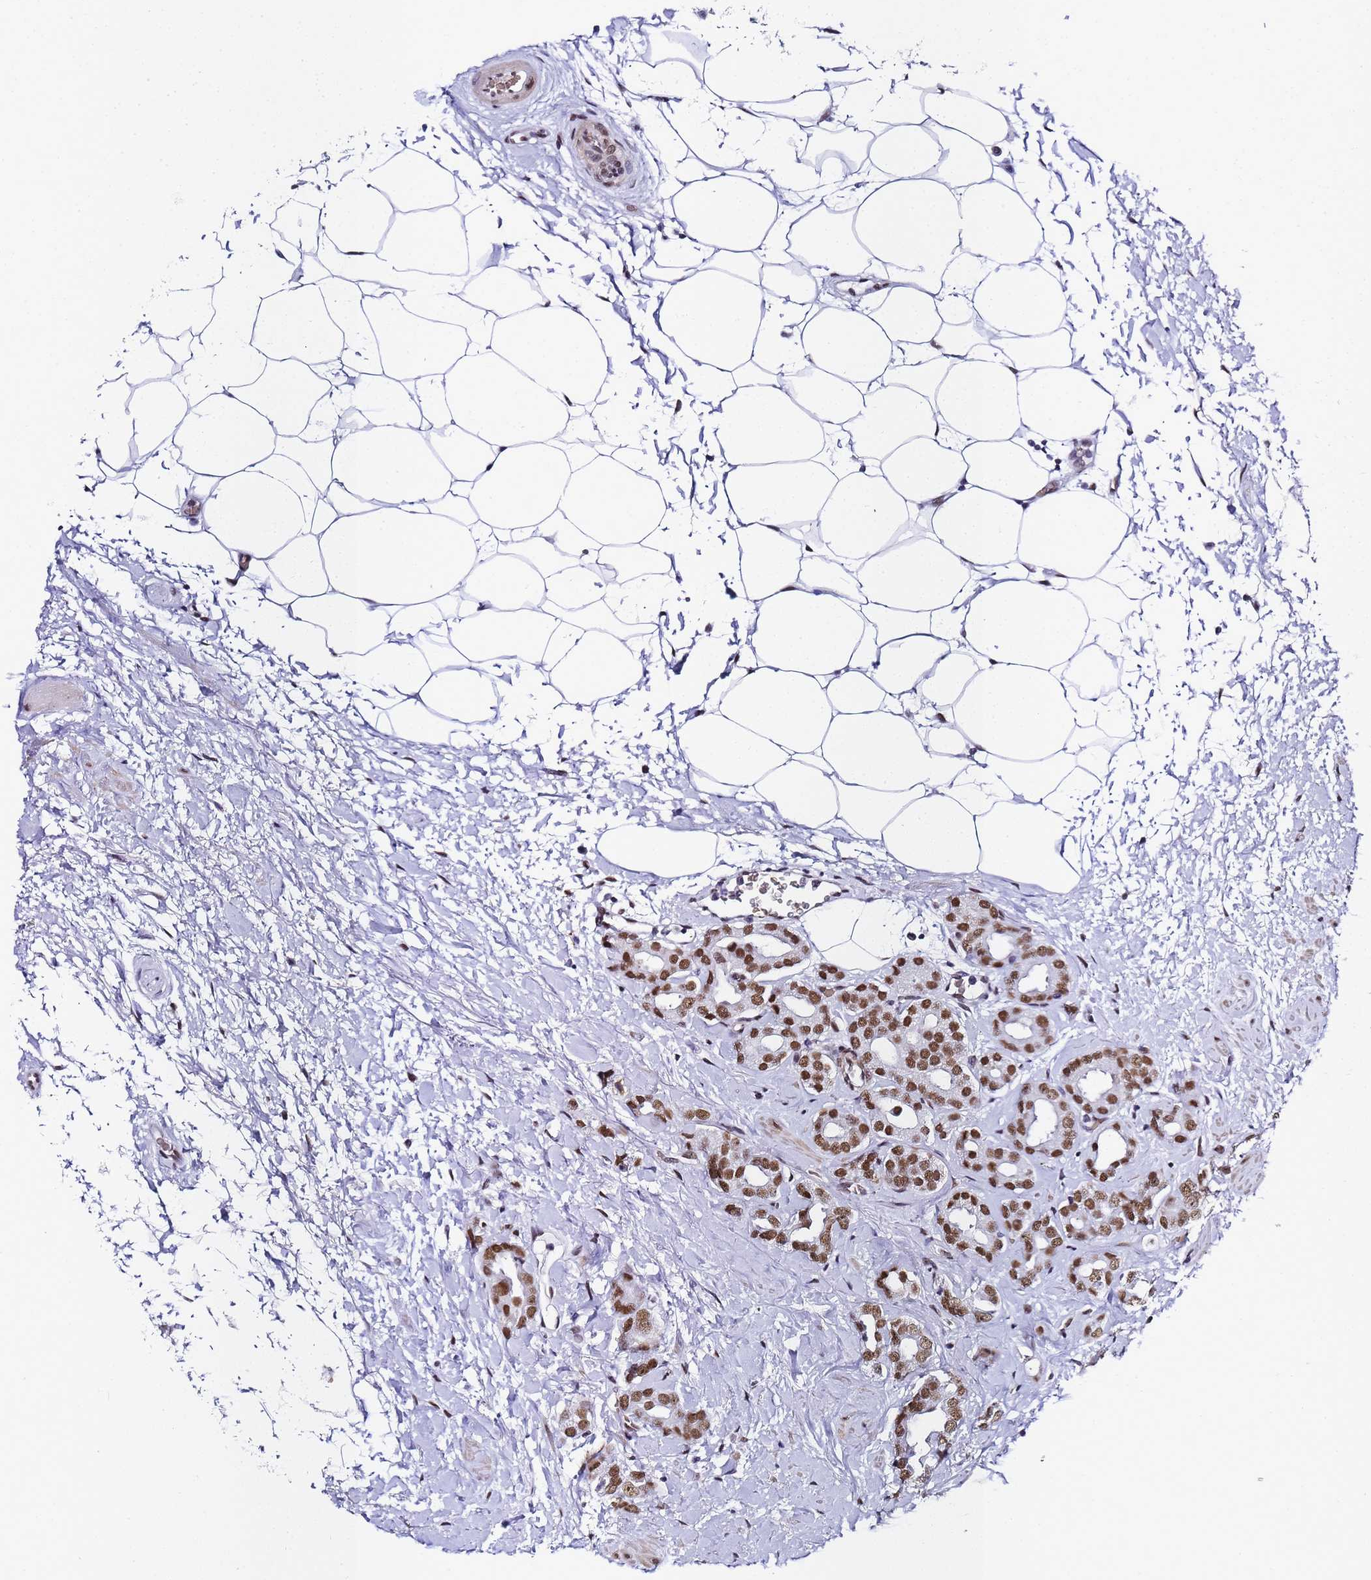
{"staining": {"intensity": "moderate", "quantity": ">75%", "location": "nuclear"}, "tissue": "prostate cancer", "cell_type": "Tumor cells", "image_type": "cancer", "snomed": [{"axis": "morphology", "description": "Adenocarcinoma, High grade"}, {"axis": "topography", "description": "Prostate"}], "caption": "A high-resolution image shows immunohistochemistry (IHC) staining of prostate cancer (adenocarcinoma (high-grade)), which displays moderate nuclear positivity in approximately >75% of tumor cells.", "gene": "POLR1A", "patient": {"sex": "male", "age": 63}}